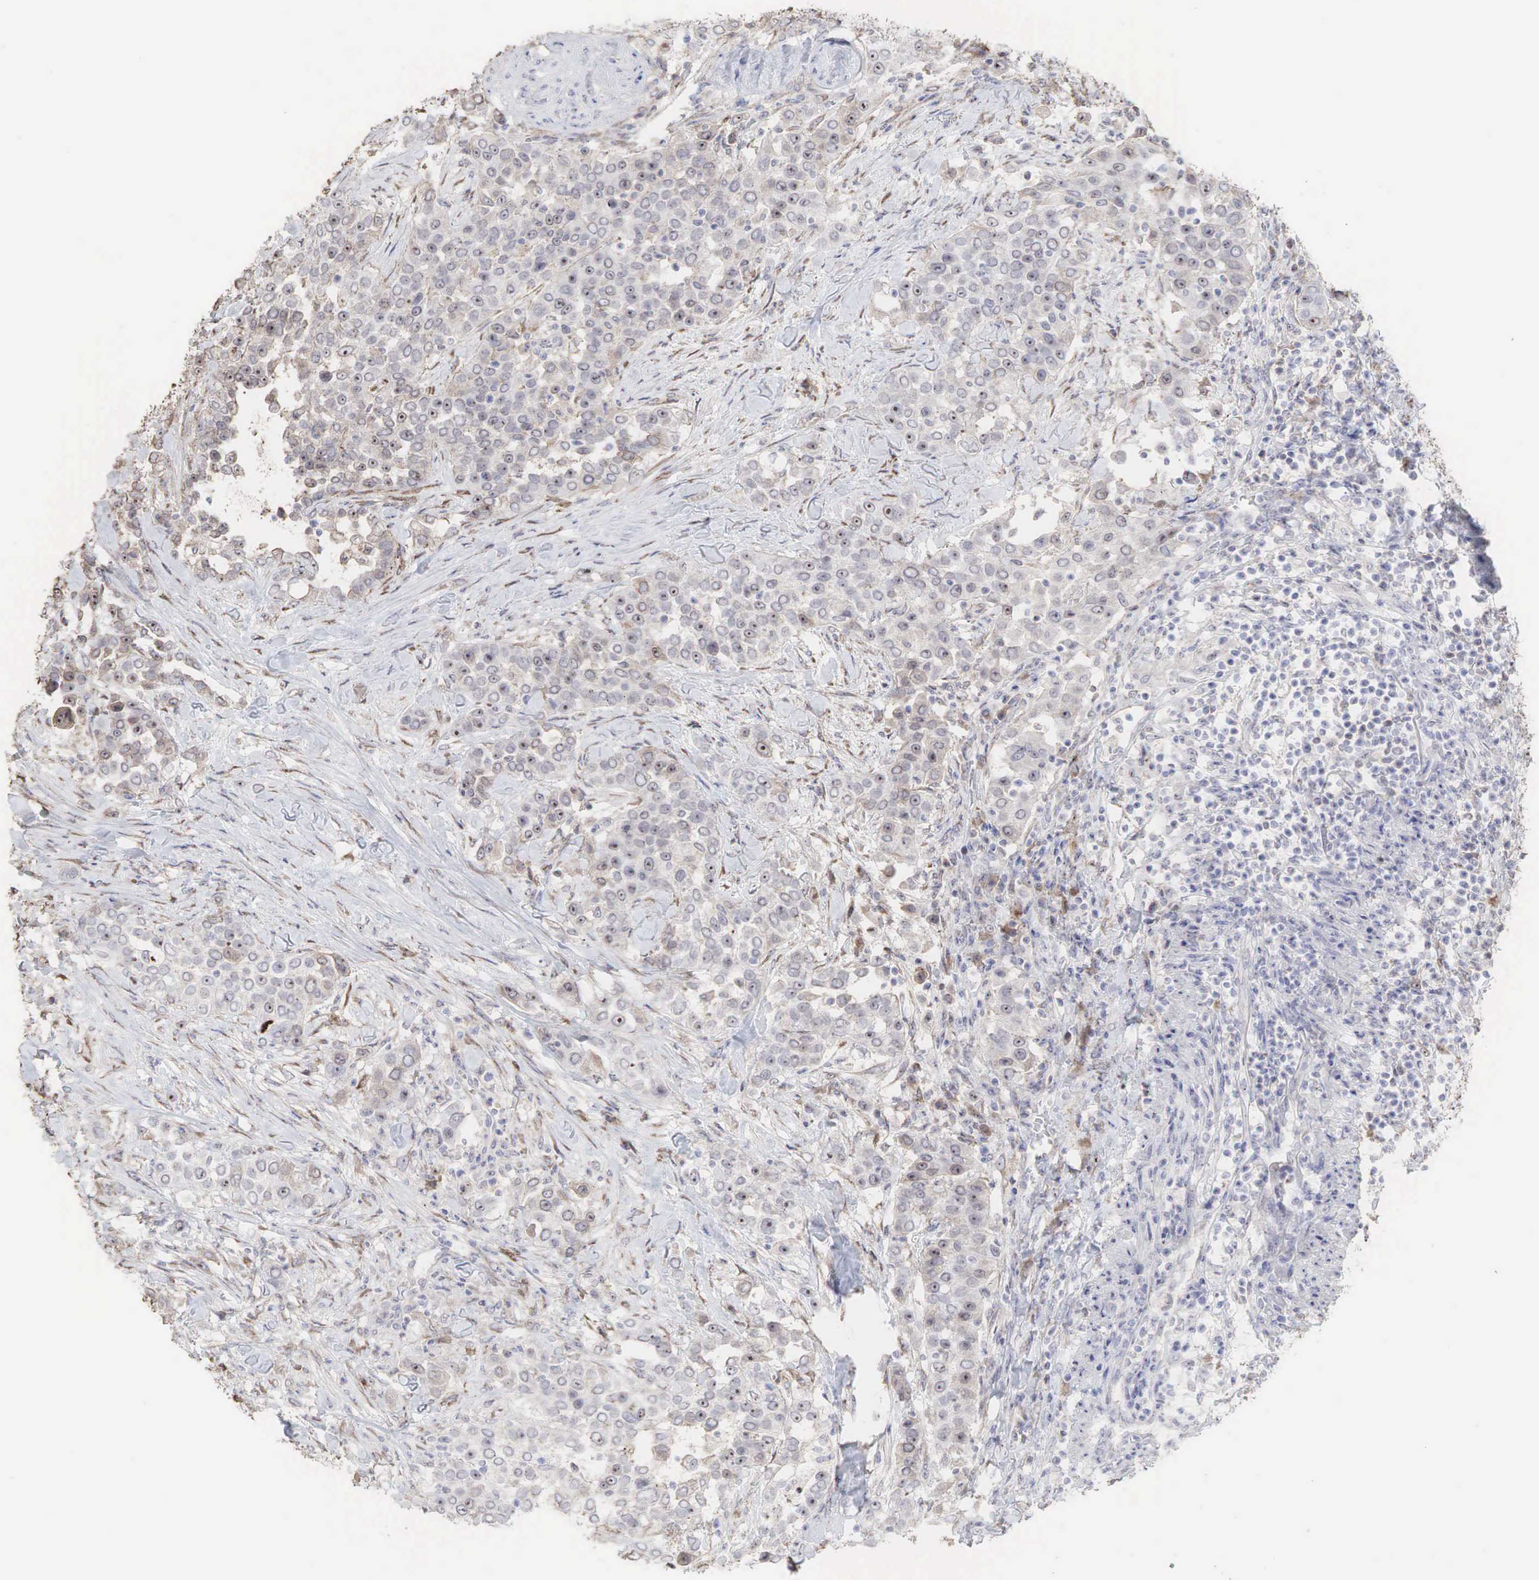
{"staining": {"intensity": "moderate", "quantity": "25%-75%", "location": "cytoplasmic/membranous,nuclear"}, "tissue": "urothelial cancer", "cell_type": "Tumor cells", "image_type": "cancer", "snomed": [{"axis": "morphology", "description": "Urothelial carcinoma, High grade"}, {"axis": "topography", "description": "Urinary bladder"}], "caption": "There is medium levels of moderate cytoplasmic/membranous and nuclear expression in tumor cells of high-grade urothelial carcinoma, as demonstrated by immunohistochemical staining (brown color).", "gene": "DKC1", "patient": {"sex": "female", "age": 80}}